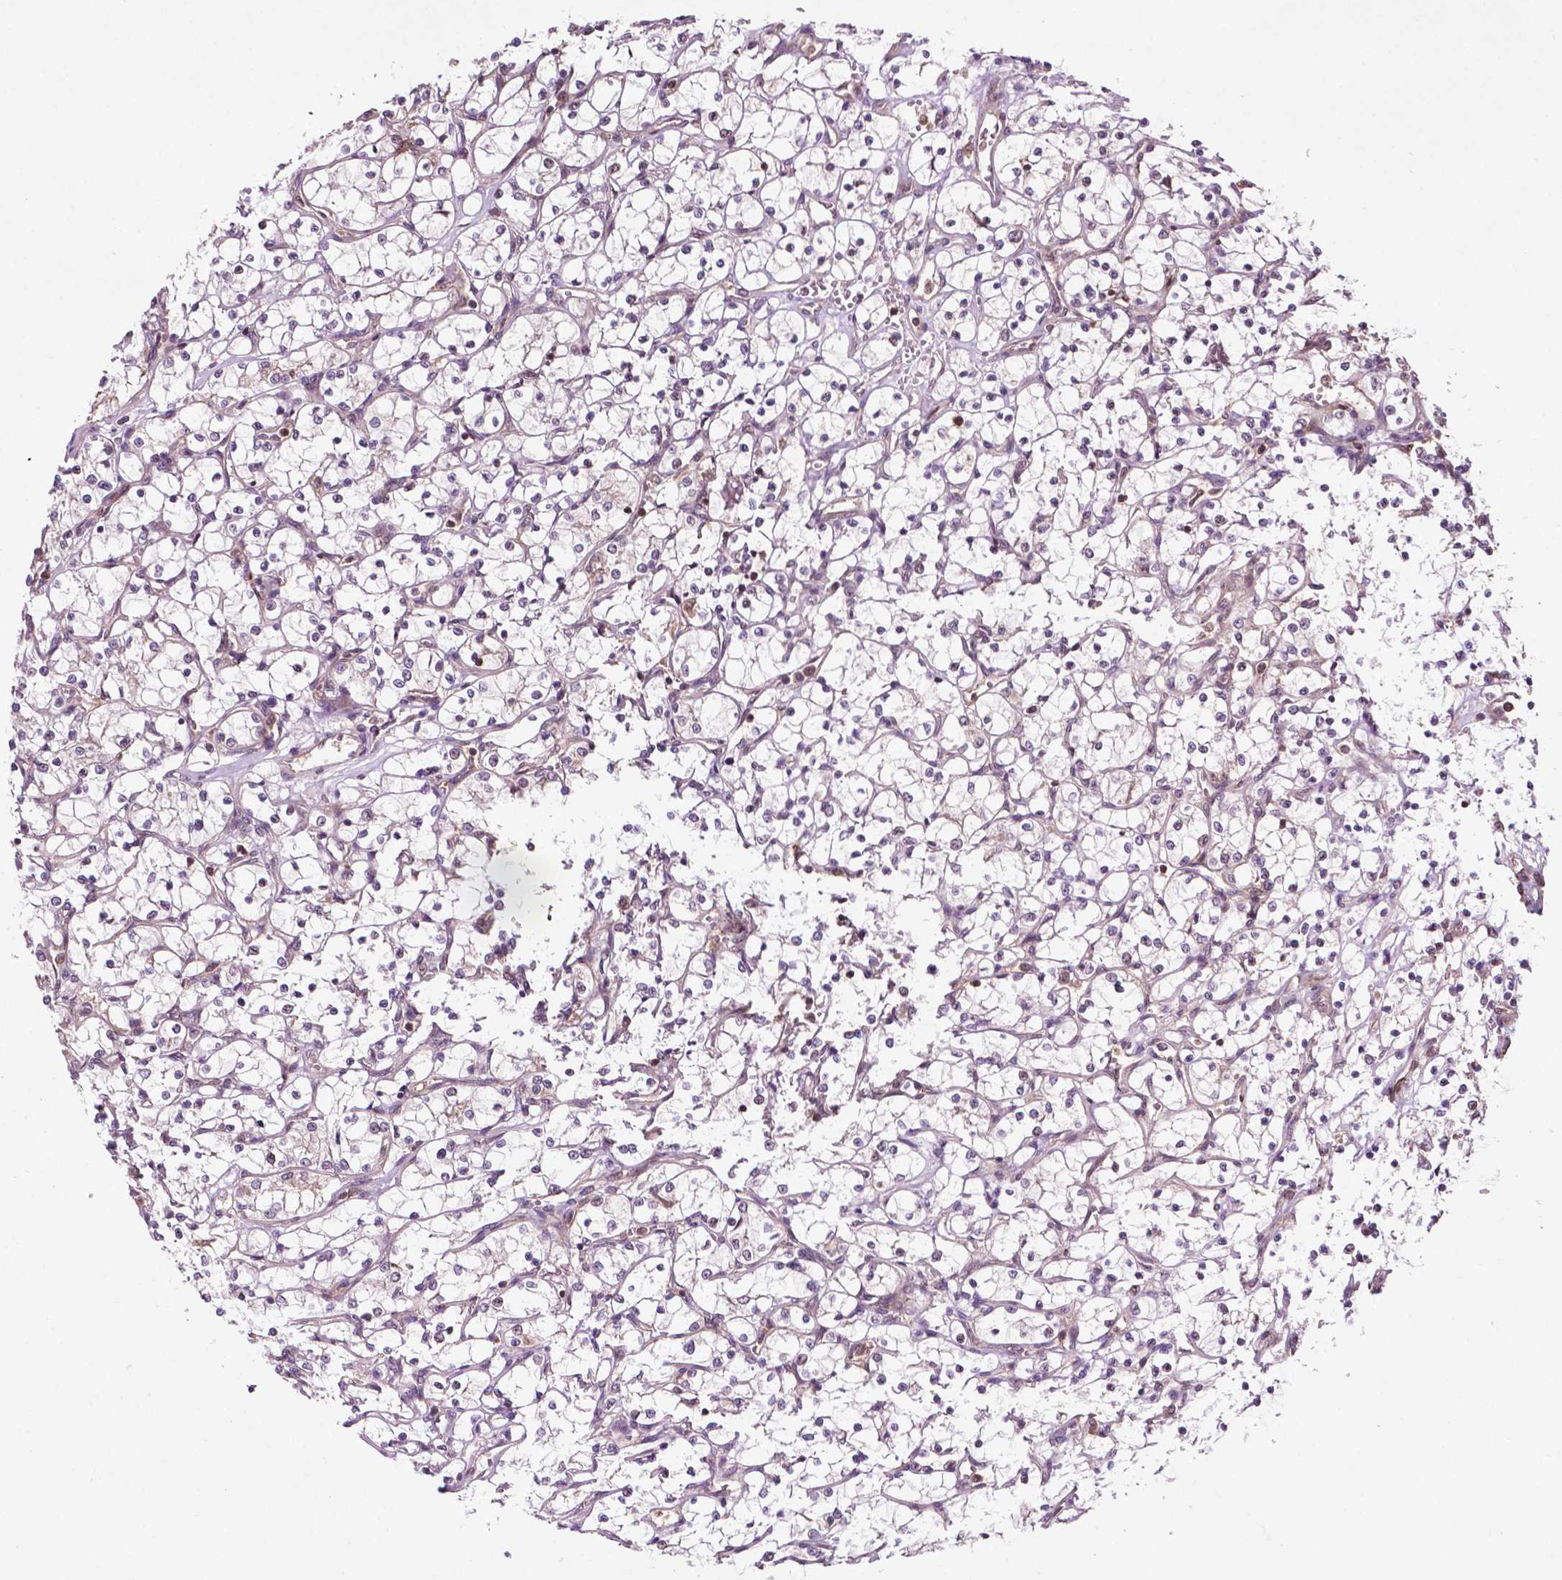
{"staining": {"intensity": "negative", "quantity": "none", "location": "none"}, "tissue": "renal cancer", "cell_type": "Tumor cells", "image_type": "cancer", "snomed": [{"axis": "morphology", "description": "Adenocarcinoma, NOS"}, {"axis": "topography", "description": "Kidney"}], "caption": "Renal cancer (adenocarcinoma) stained for a protein using immunohistochemistry (IHC) shows no expression tumor cells.", "gene": "TMX2", "patient": {"sex": "female", "age": 69}}